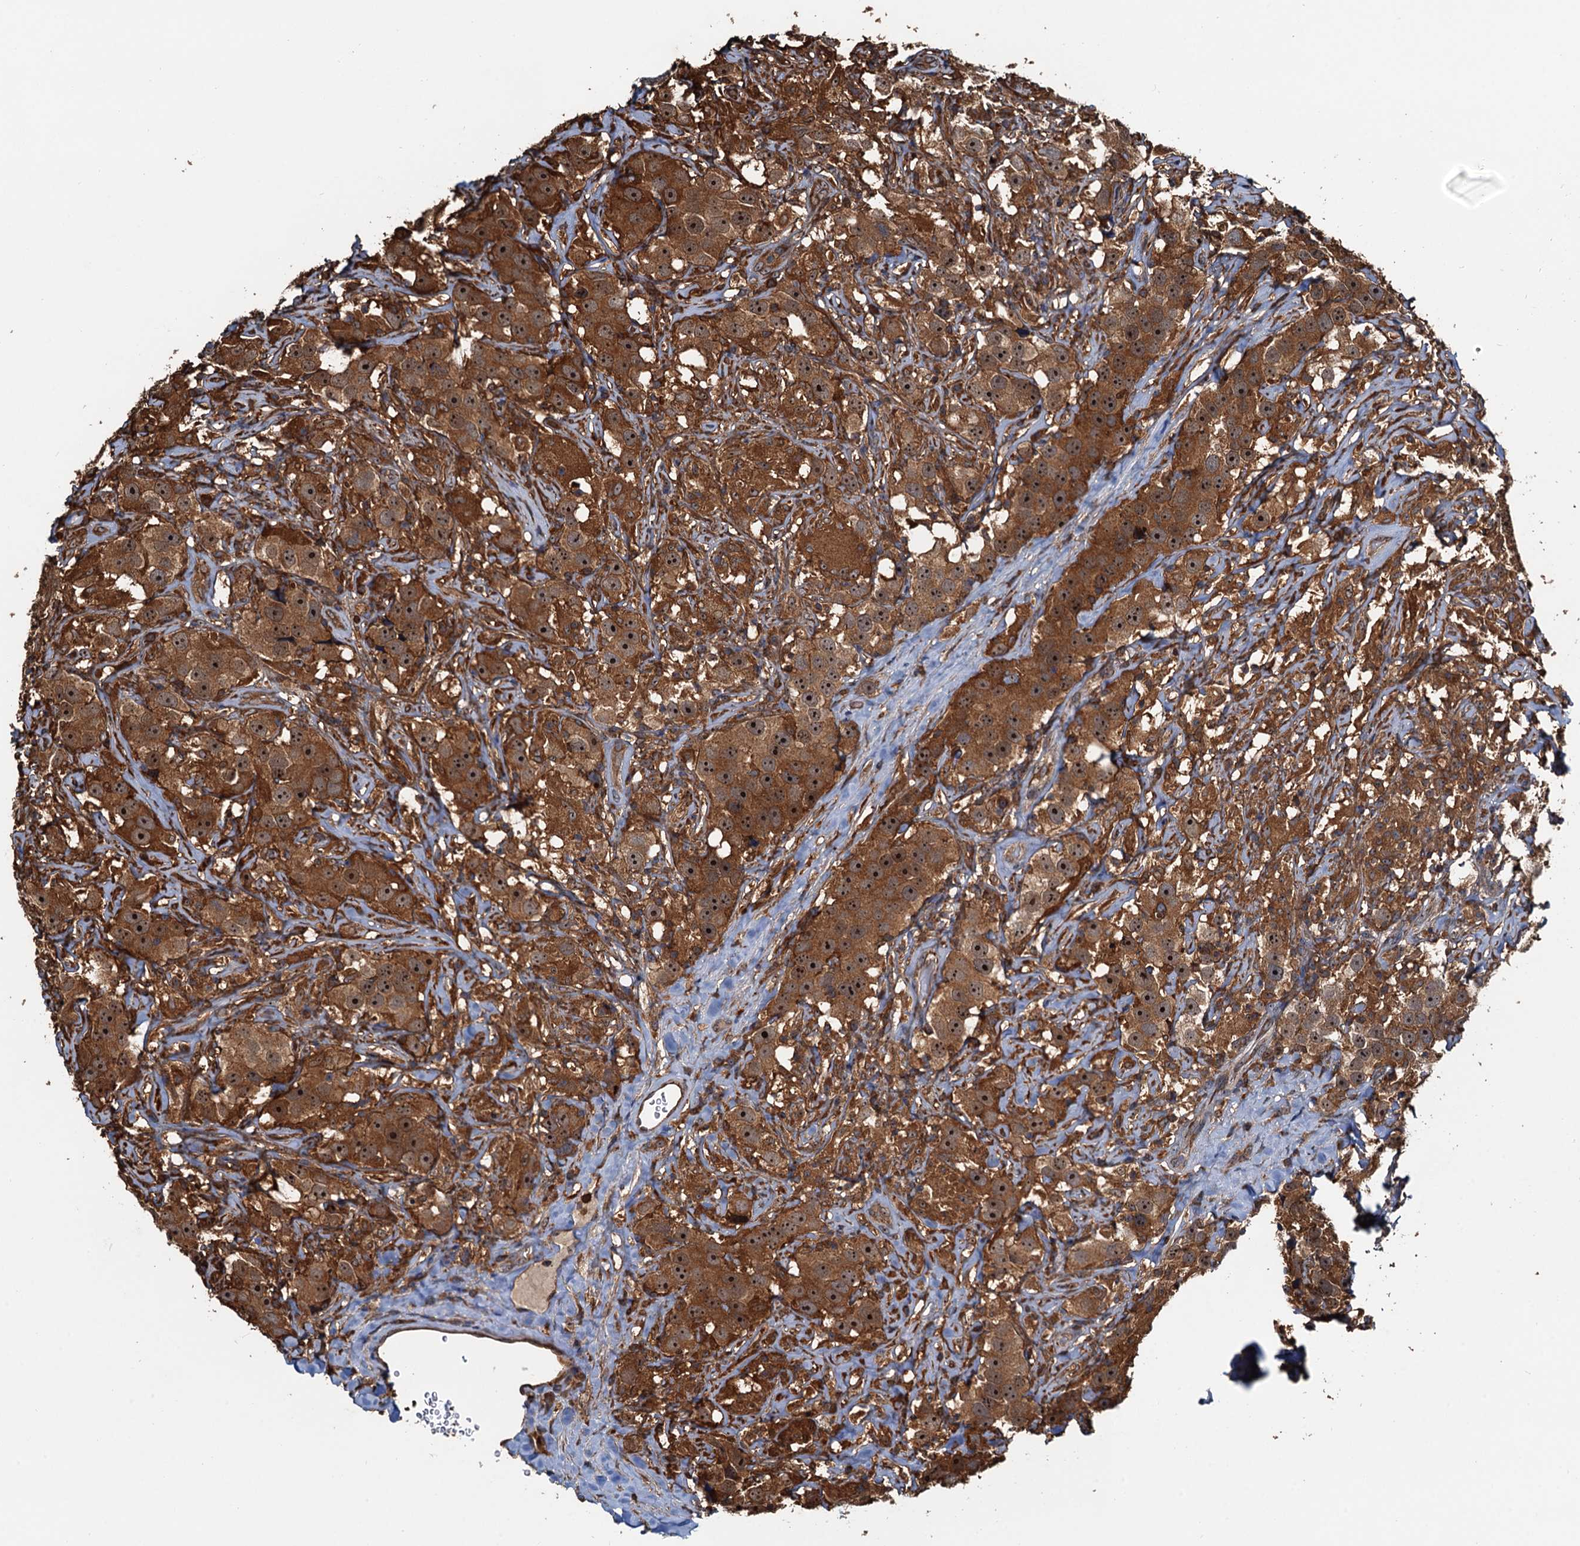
{"staining": {"intensity": "moderate", "quantity": ">75%", "location": "cytoplasmic/membranous,nuclear"}, "tissue": "testis cancer", "cell_type": "Tumor cells", "image_type": "cancer", "snomed": [{"axis": "morphology", "description": "Seminoma, NOS"}, {"axis": "topography", "description": "Testis"}], "caption": "Immunohistochemical staining of human testis seminoma displays moderate cytoplasmic/membranous and nuclear protein staining in approximately >75% of tumor cells.", "gene": "USP6NL", "patient": {"sex": "male", "age": 49}}